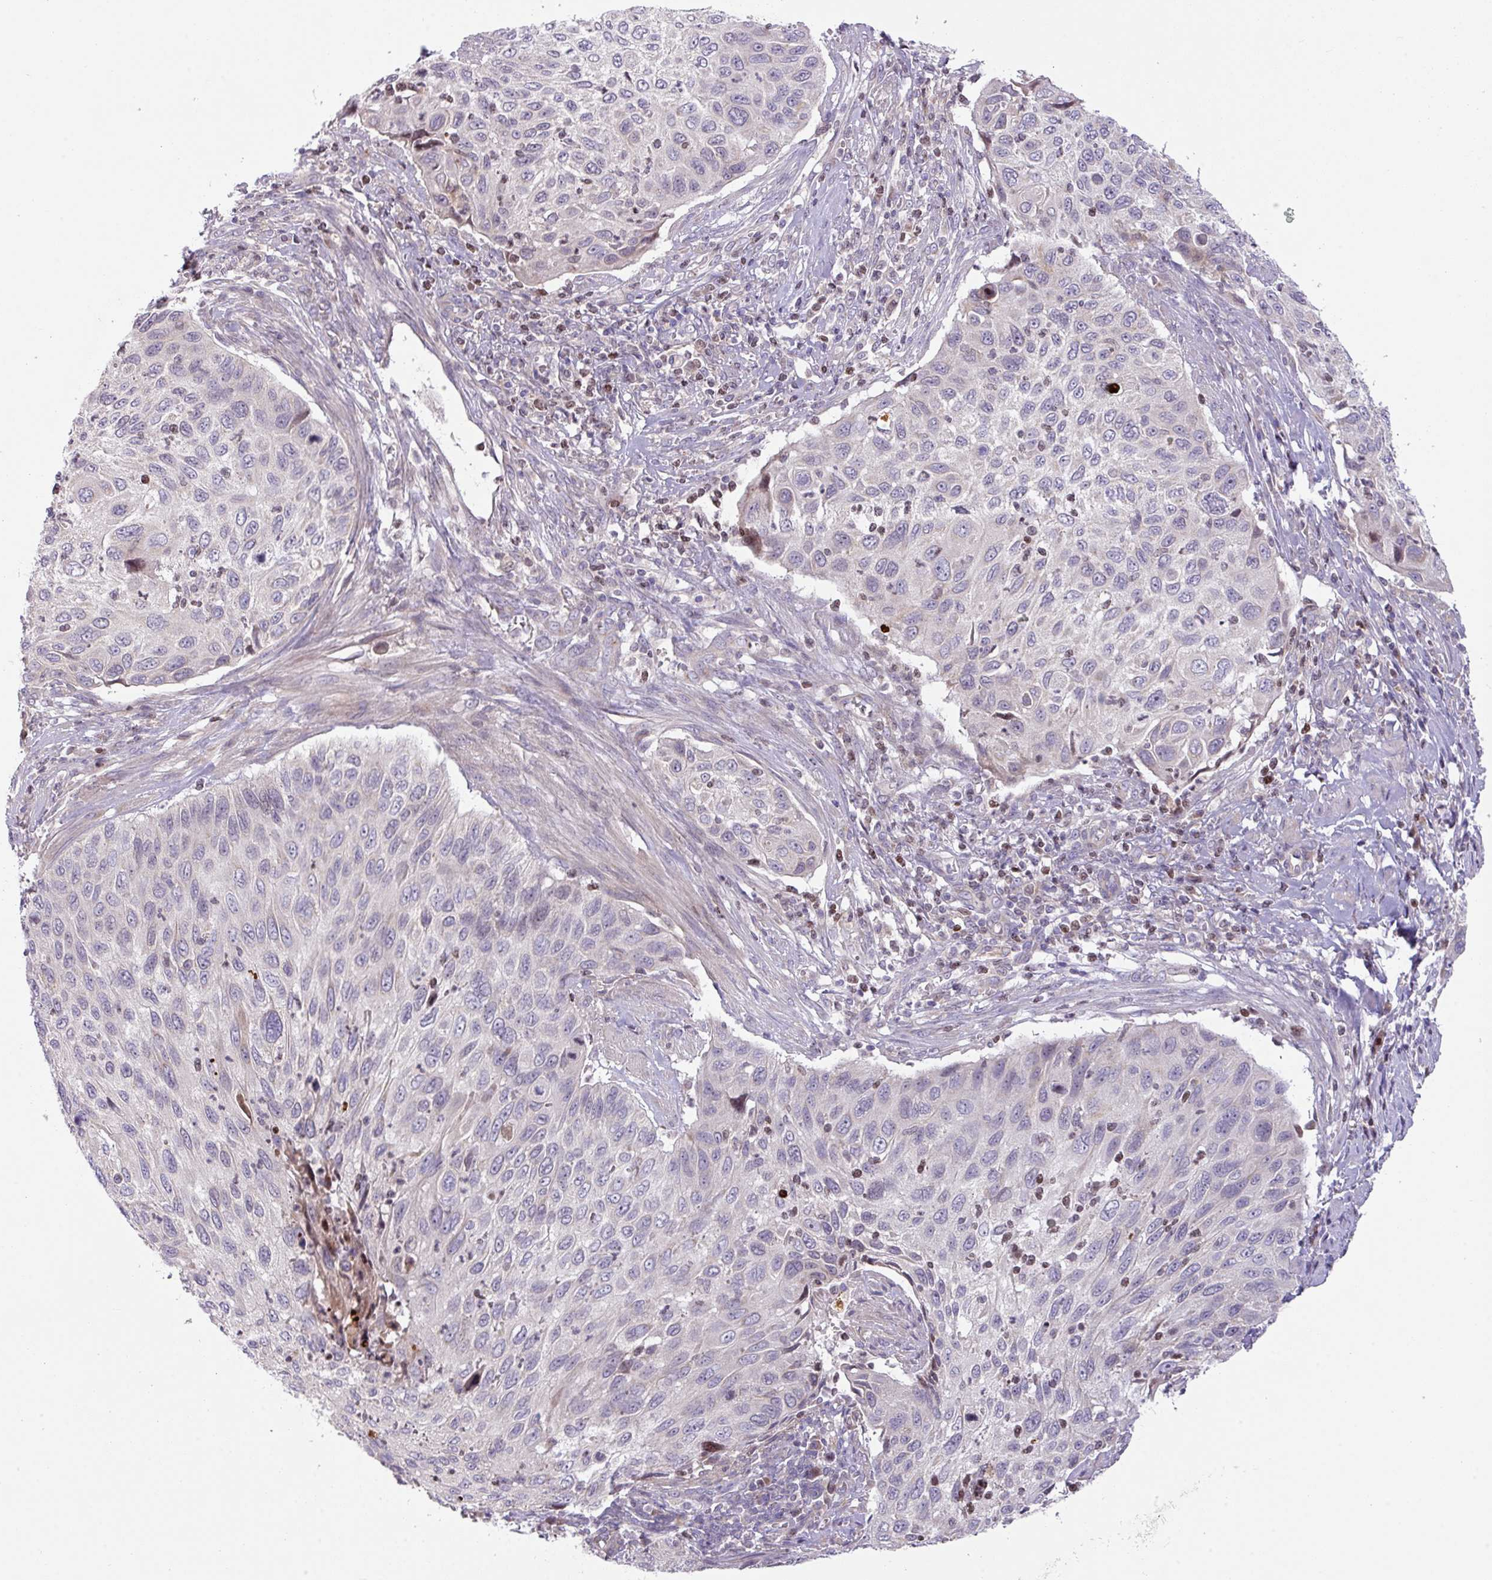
{"staining": {"intensity": "negative", "quantity": "none", "location": "none"}, "tissue": "cervical cancer", "cell_type": "Tumor cells", "image_type": "cancer", "snomed": [{"axis": "morphology", "description": "Squamous cell carcinoma, NOS"}, {"axis": "topography", "description": "Cervix"}], "caption": "Tumor cells are negative for brown protein staining in squamous cell carcinoma (cervical).", "gene": "ZNF394", "patient": {"sex": "female", "age": 70}}